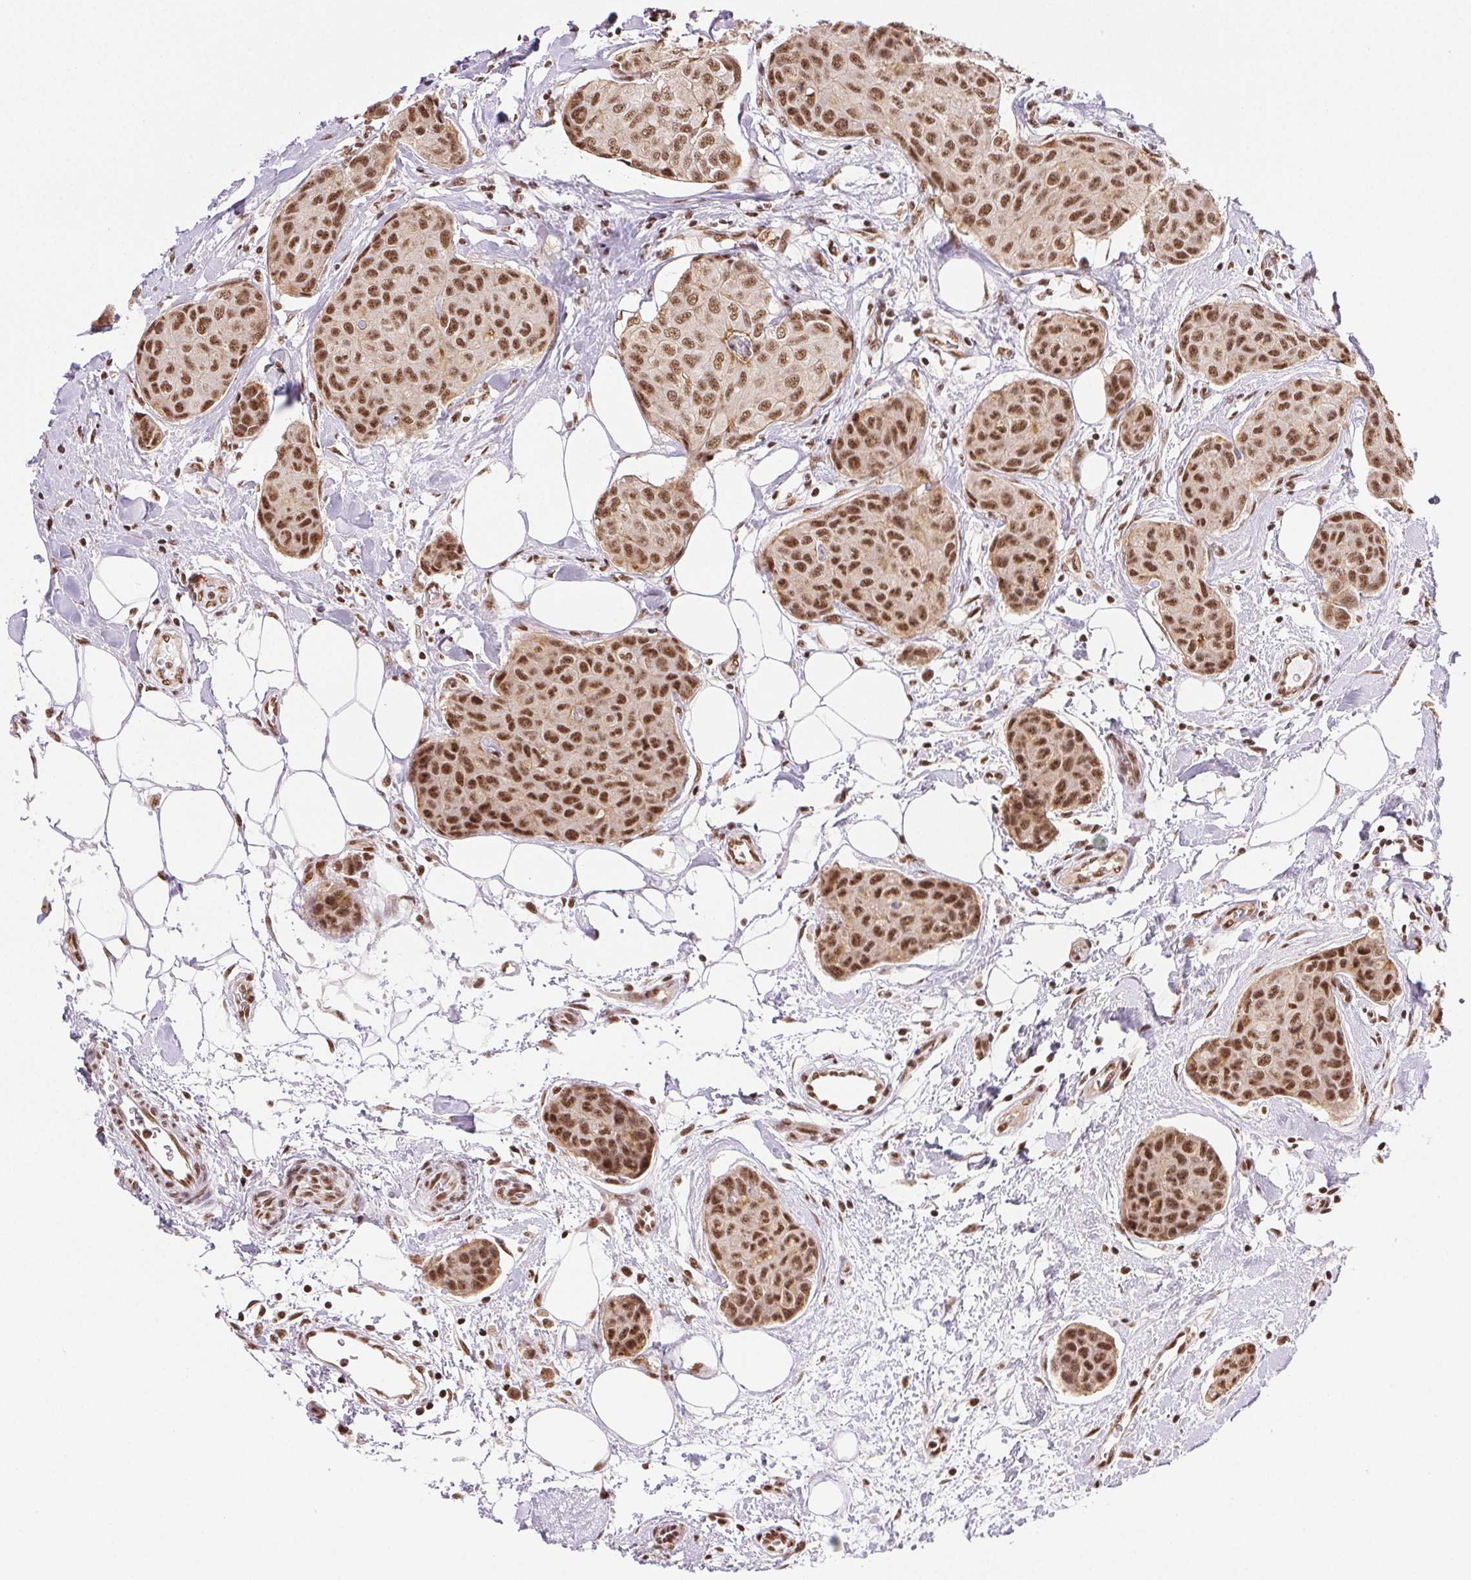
{"staining": {"intensity": "moderate", "quantity": ">75%", "location": "nuclear"}, "tissue": "breast cancer", "cell_type": "Tumor cells", "image_type": "cancer", "snomed": [{"axis": "morphology", "description": "Duct carcinoma"}, {"axis": "topography", "description": "Breast"}], "caption": "Protein staining of breast cancer tissue reveals moderate nuclear expression in approximately >75% of tumor cells.", "gene": "IK", "patient": {"sex": "female", "age": 80}}